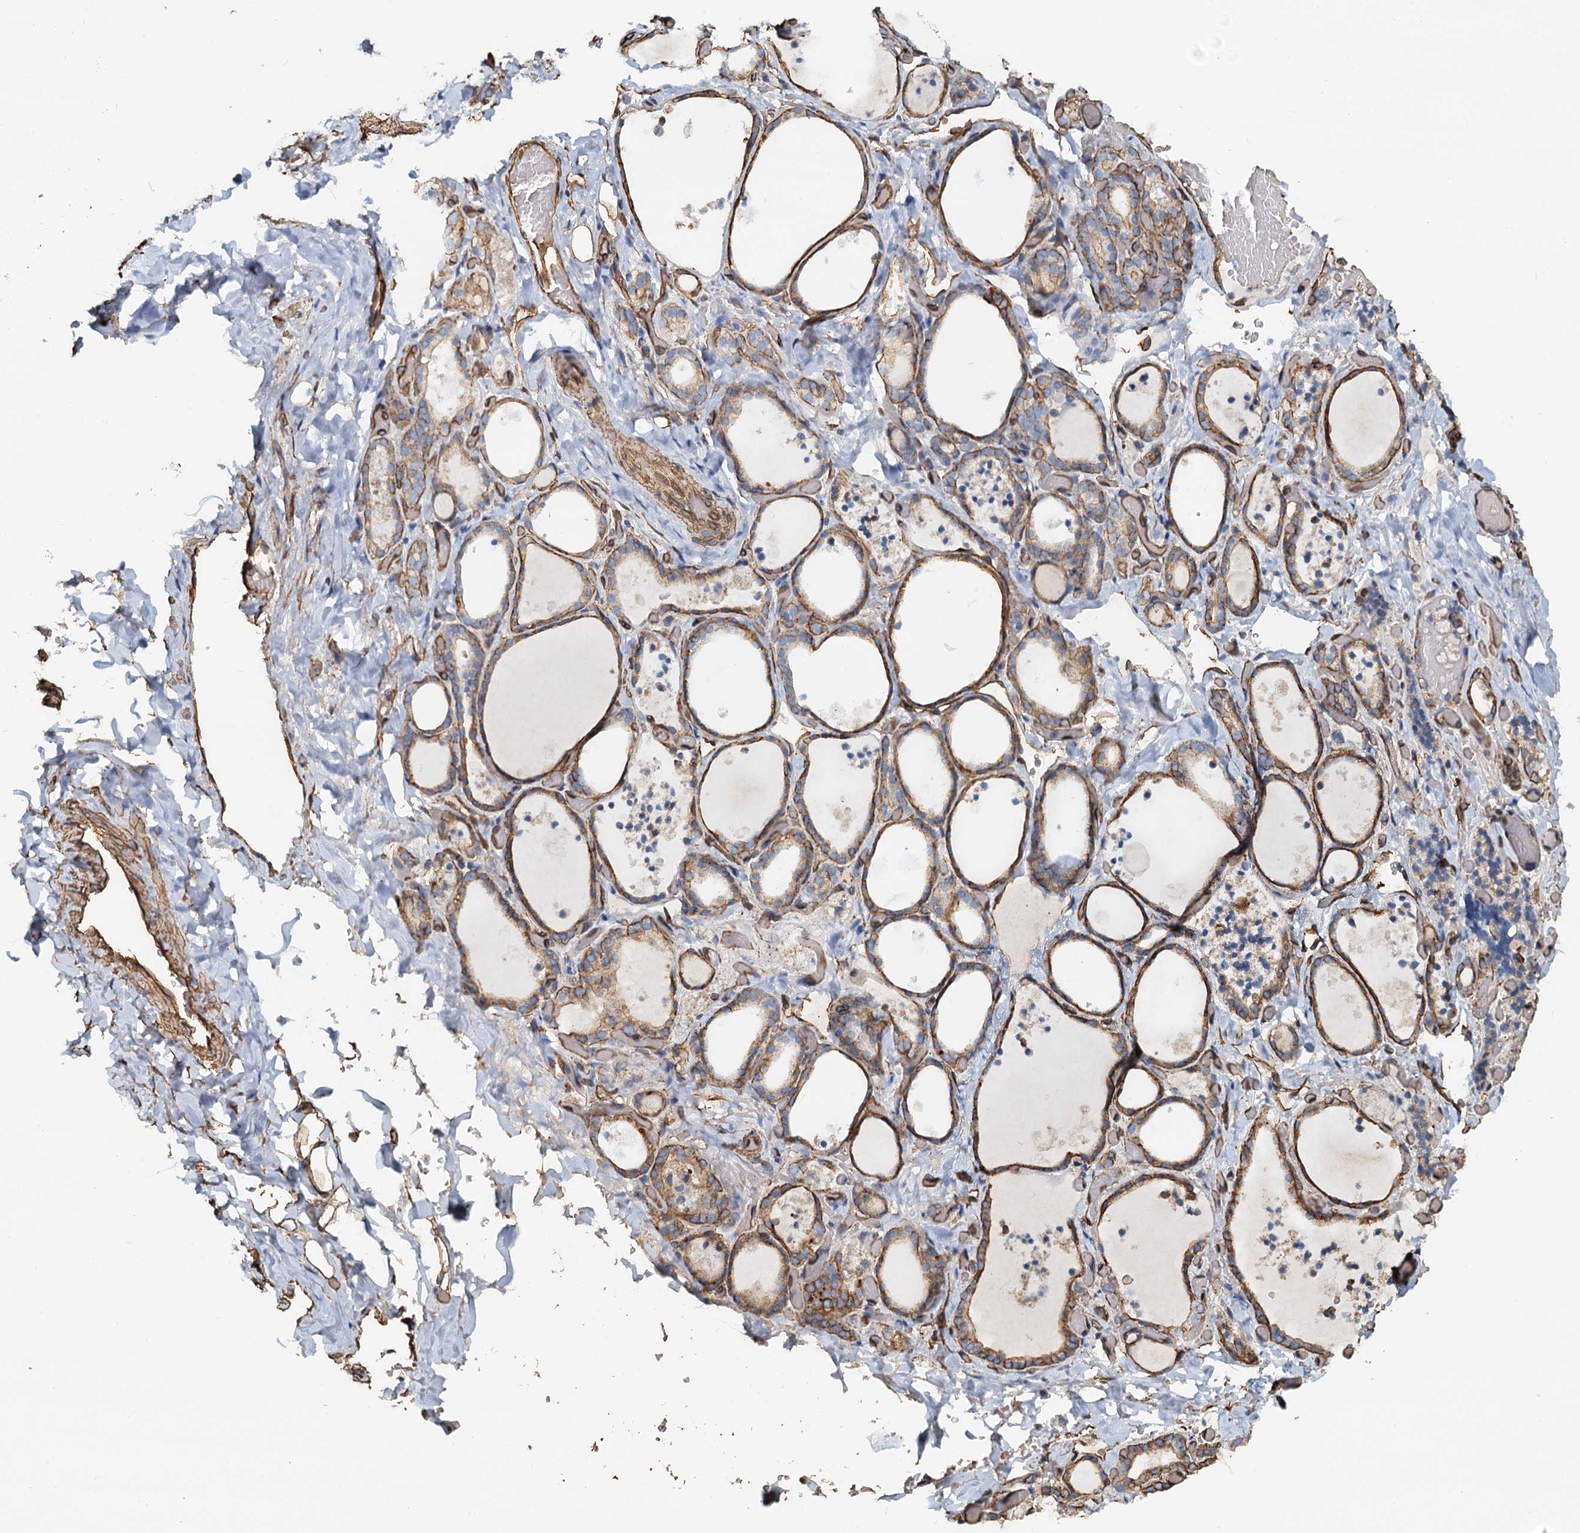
{"staining": {"intensity": "moderate", "quantity": "25%-75%", "location": "cytoplasmic/membranous"}, "tissue": "thyroid gland", "cell_type": "Glandular cells", "image_type": "normal", "snomed": [{"axis": "morphology", "description": "Normal tissue, NOS"}, {"axis": "topography", "description": "Thyroid gland"}], "caption": "A medium amount of moderate cytoplasmic/membranous positivity is seen in about 25%-75% of glandular cells in unremarkable thyroid gland. (brown staining indicates protein expression, while blue staining denotes nuclei).", "gene": "DGKG", "patient": {"sex": "female", "age": 44}}